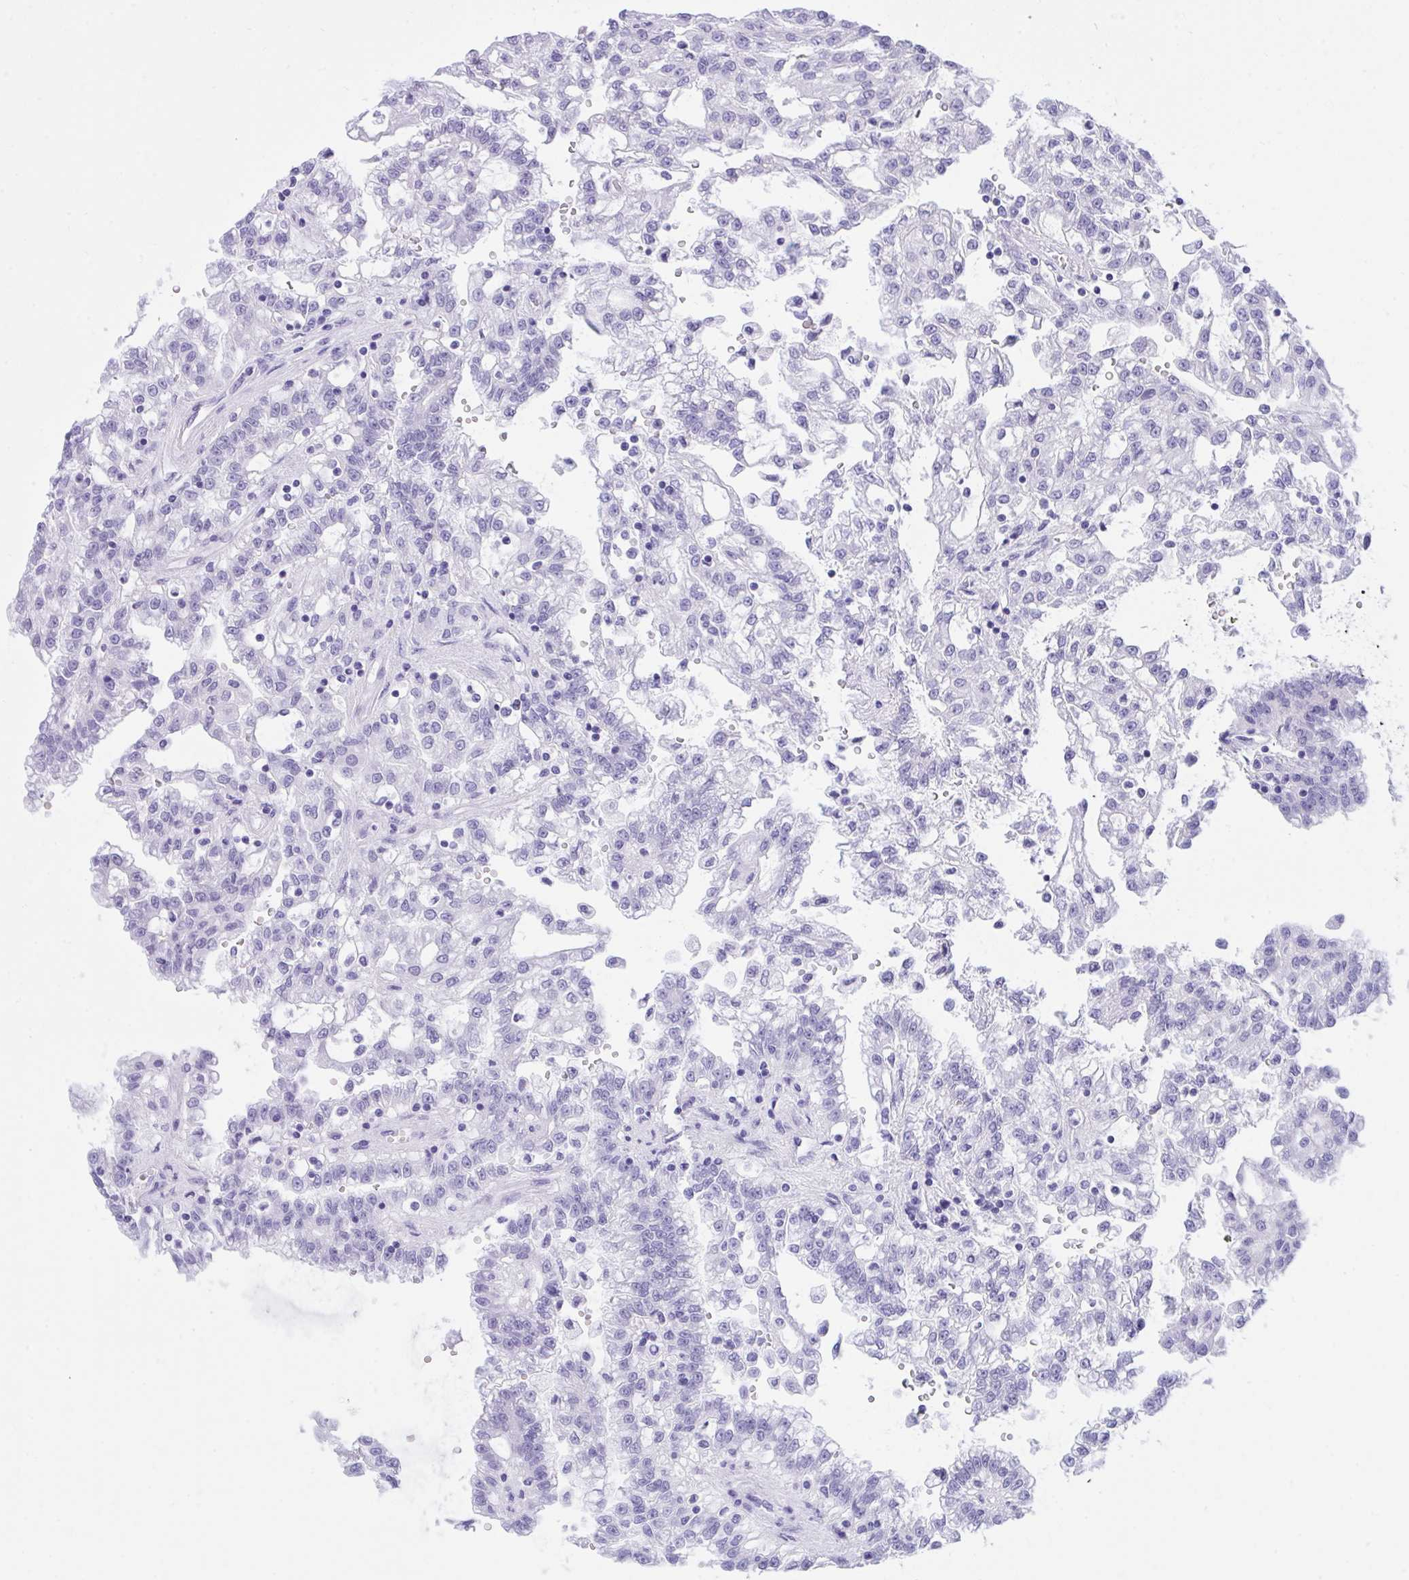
{"staining": {"intensity": "negative", "quantity": "none", "location": "none"}, "tissue": "renal cancer", "cell_type": "Tumor cells", "image_type": "cancer", "snomed": [{"axis": "morphology", "description": "Adenocarcinoma, NOS"}, {"axis": "topography", "description": "Kidney"}], "caption": "IHC image of human renal adenocarcinoma stained for a protein (brown), which exhibits no staining in tumor cells.", "gene": "TLN2", "patient": {"sex": "male", "age": 63}}